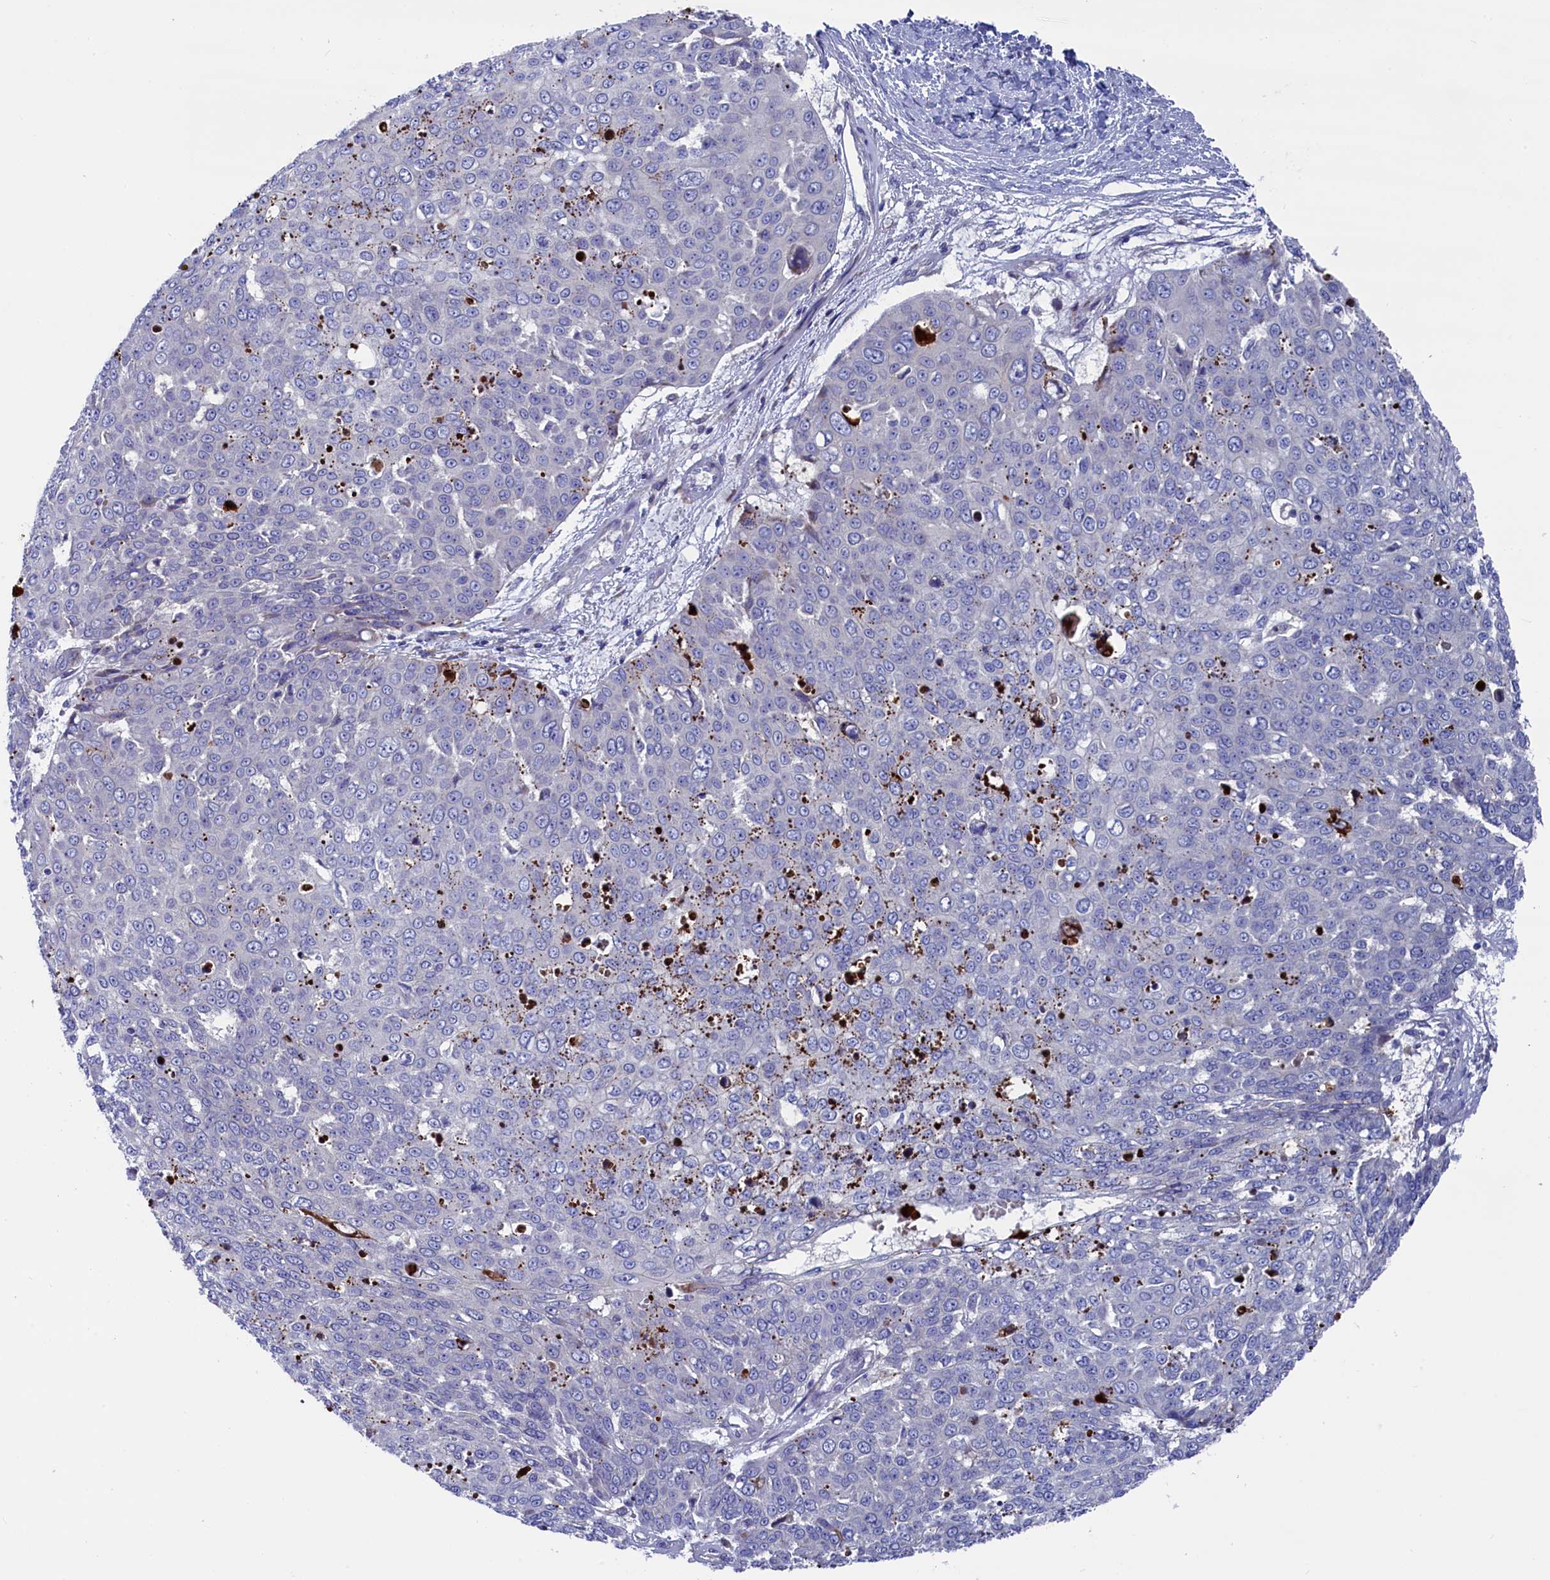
{"staining": {"intensity": "negative", "quantity": "none", "location": "none"}, "tissue": "skin cancer", "cell_type": "Tumor cells", "image_type": "cancer", "snomed": [{"axis": "morphology", "description": "Squamous cell carcinoma, NOS"}, {"axis": "topography", "description": "Skin"}], "caption": "IHC image of human squamous cell carcinoma (skin) stained for a protein (brown), which reveals no expression in tumor cells. (DAB IHC with hematoxylin counter stain).", "gene": "NUDT7", "patient": {"sex": "male", "age": 71}}